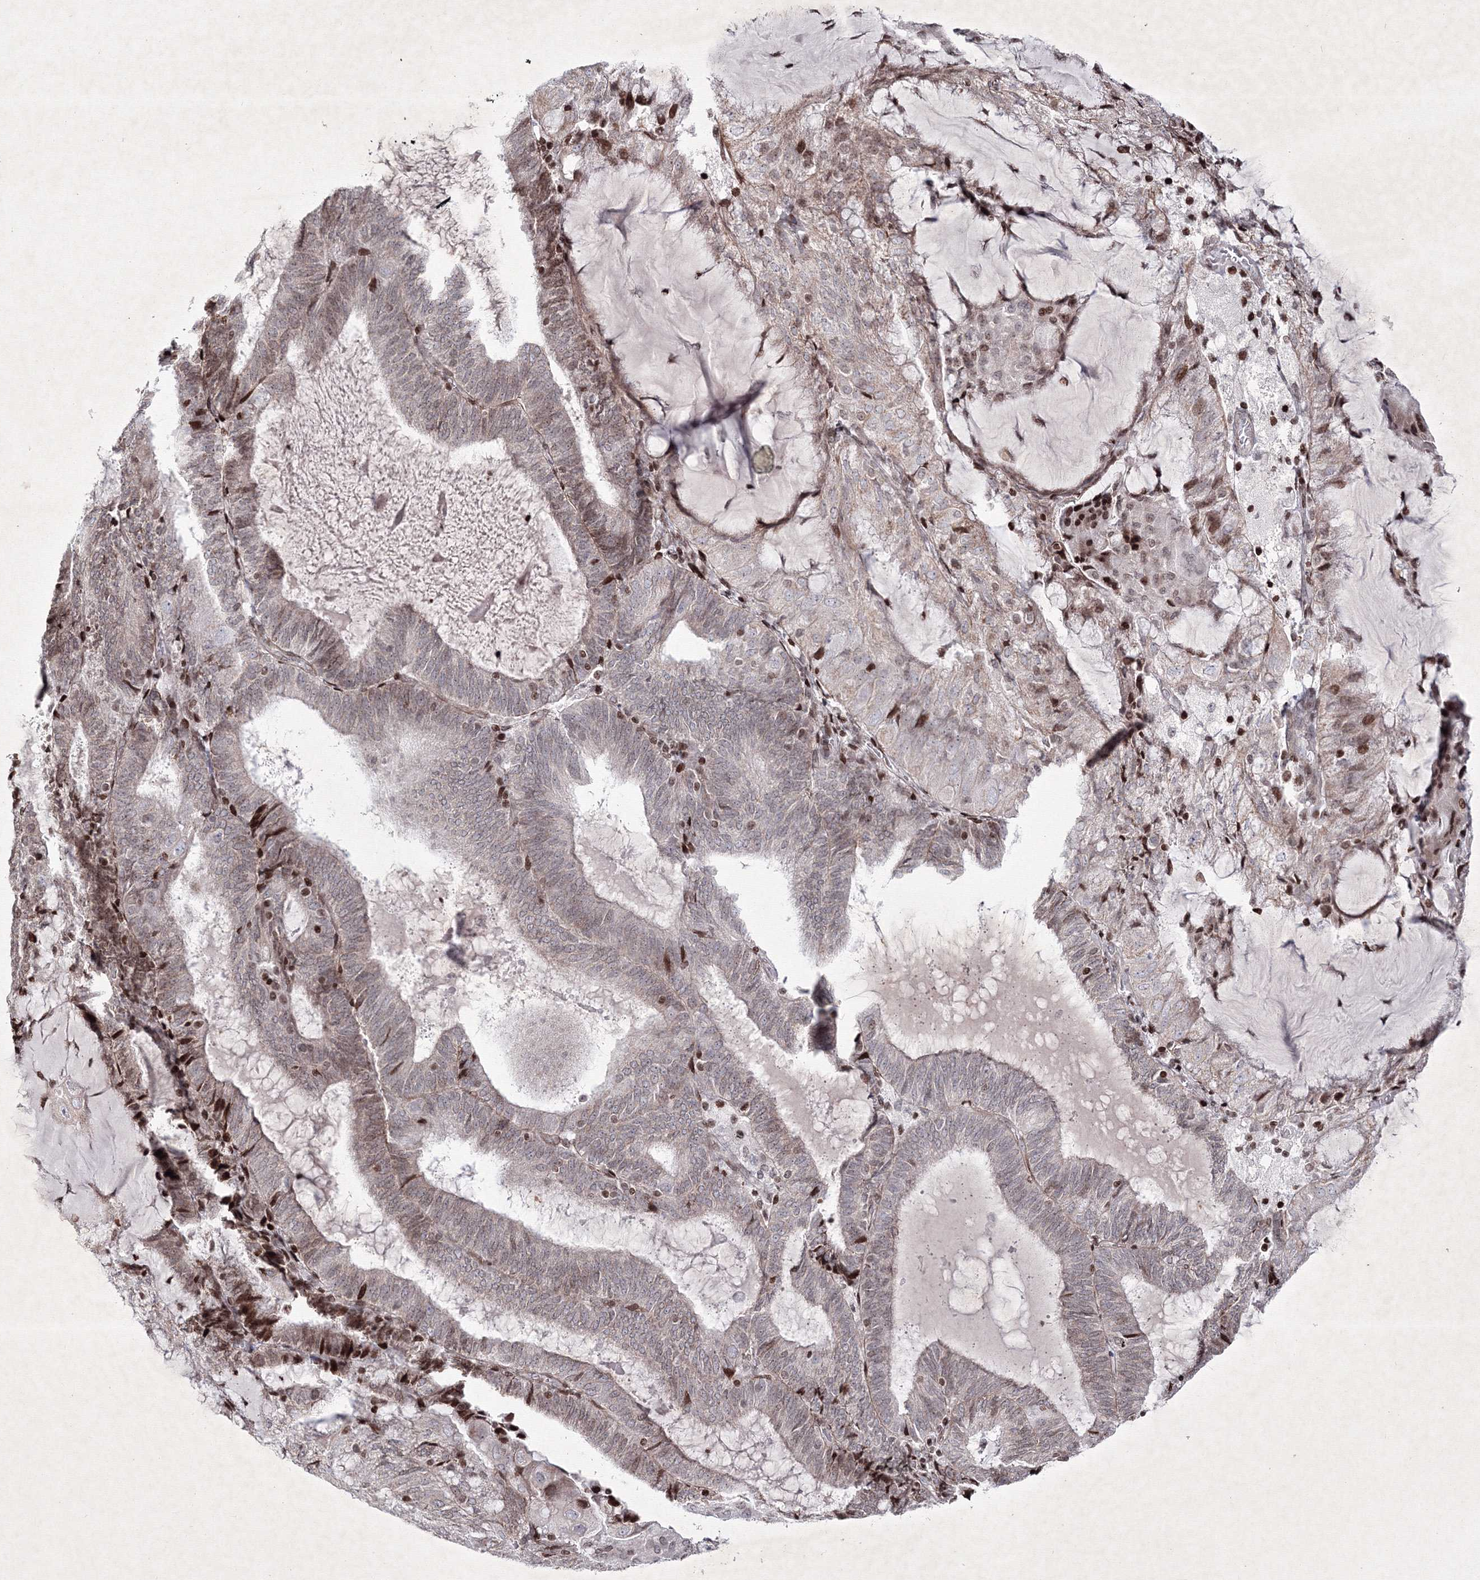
{"staining": {"intensity": "weak", "quantity": "<25%", "location": "cytoplasmic/membranous,nuclear"}, "tissue": "endometrial cancer", "cell_type": "Tumor cells", "image_type": "cancer", "snomed": [{"axis": "morphology", "description": "Adenocarcinoma, NOS"}, {"axis": "topography", "description": "Endometrium"}], "caption": "Adenocarcinoma (endometrial) was stained to show a protein in brown. There is no significant positivity in tumor cells. Nuclei are stained in blue.", "gene": "SMIM29", "patient": {"sex": "female", "age": 81}}